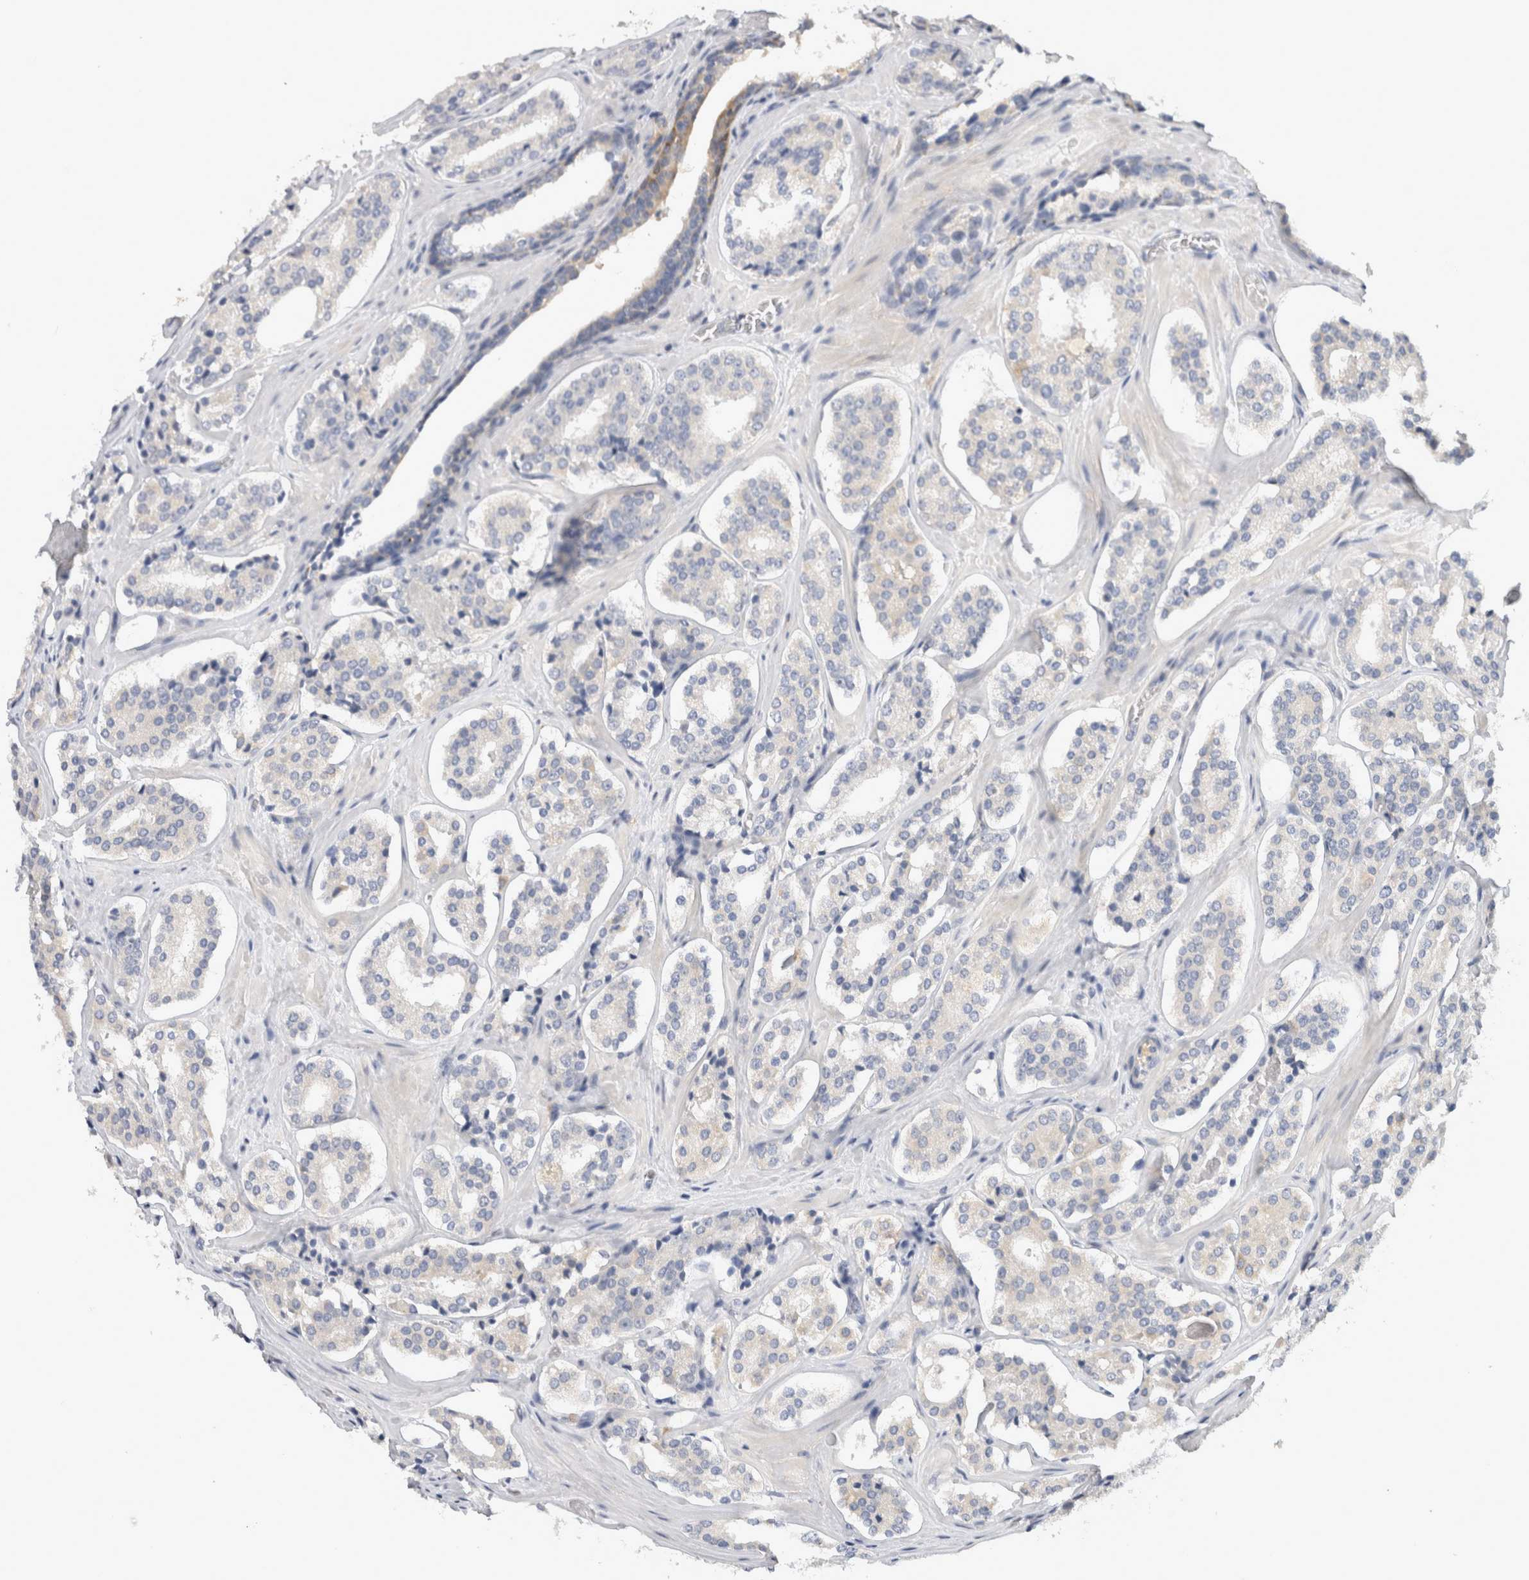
{"staining": {"intensity": "moderate", "quantity": "<25%", "location": "cytoplasmic/membranous"}, "tissue": "prostate cancer", "cell_type": "Tumor cells", "image_type": "cancer", "snomed": [{"axis": "morphology", "description": "Adenocarcinoma, High grade"}, {"axis": "topography", "description": "Prostate"}], "caption": "Immunohistochemistry (IHC) of human adenocarcinoma (high-grade) (prostate) reveals low levels of moderate cytoplasmic/membranous staining in approximately <25% of tumor cells. Using DAB (brown) and hematoxylin (blue) stains, captured at high magnification using brightfield microscopy.", "gene": "APOL2", "patient": {"sex": "male", "age": 60}}